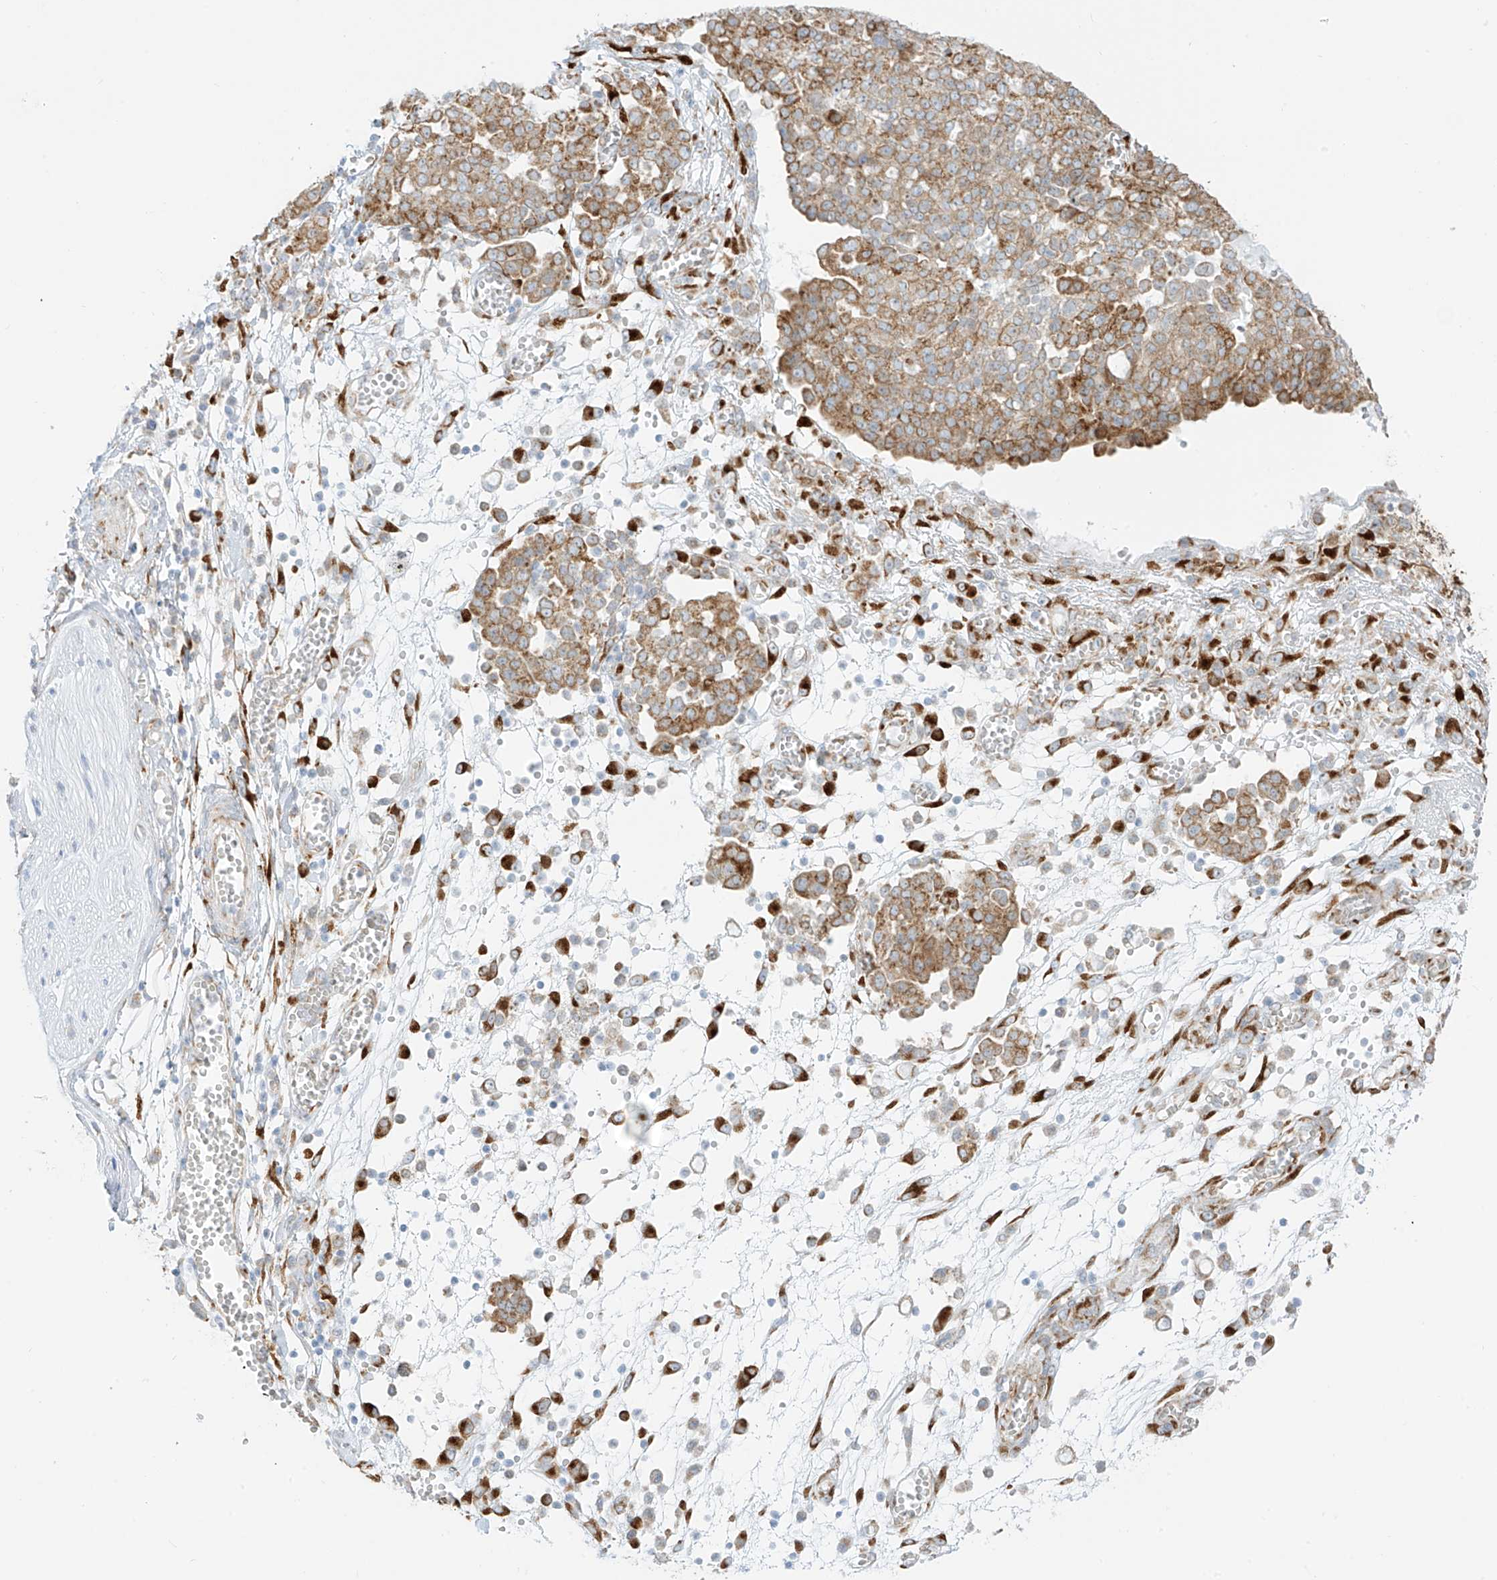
{"staining": {"intensity": "moderate", "quantity": ">75%", "location": "cytoplasmic/membranous"}, "tissue": "ovarian cancer", "cell_type": "Tumor cells", "image_type": "cancer", "snomed": [{"axis": "morphology", "description": "Cystadenocarcinoma, serous, NOS"}, {"axis": "topography", "description": "Soft tissue"}, {"axis": "topography", "description": "Ovary"}], "caption": "Moderate cytoplasmic/membranous expression is seen in about >75% of tumor cells in ovarian serous cystadenocarcinoma. (DAB = brown stain, brightfield microscopy at high magnification).", "gene": "LRRC59", "patient": {"sex": "female", "age": 57}}